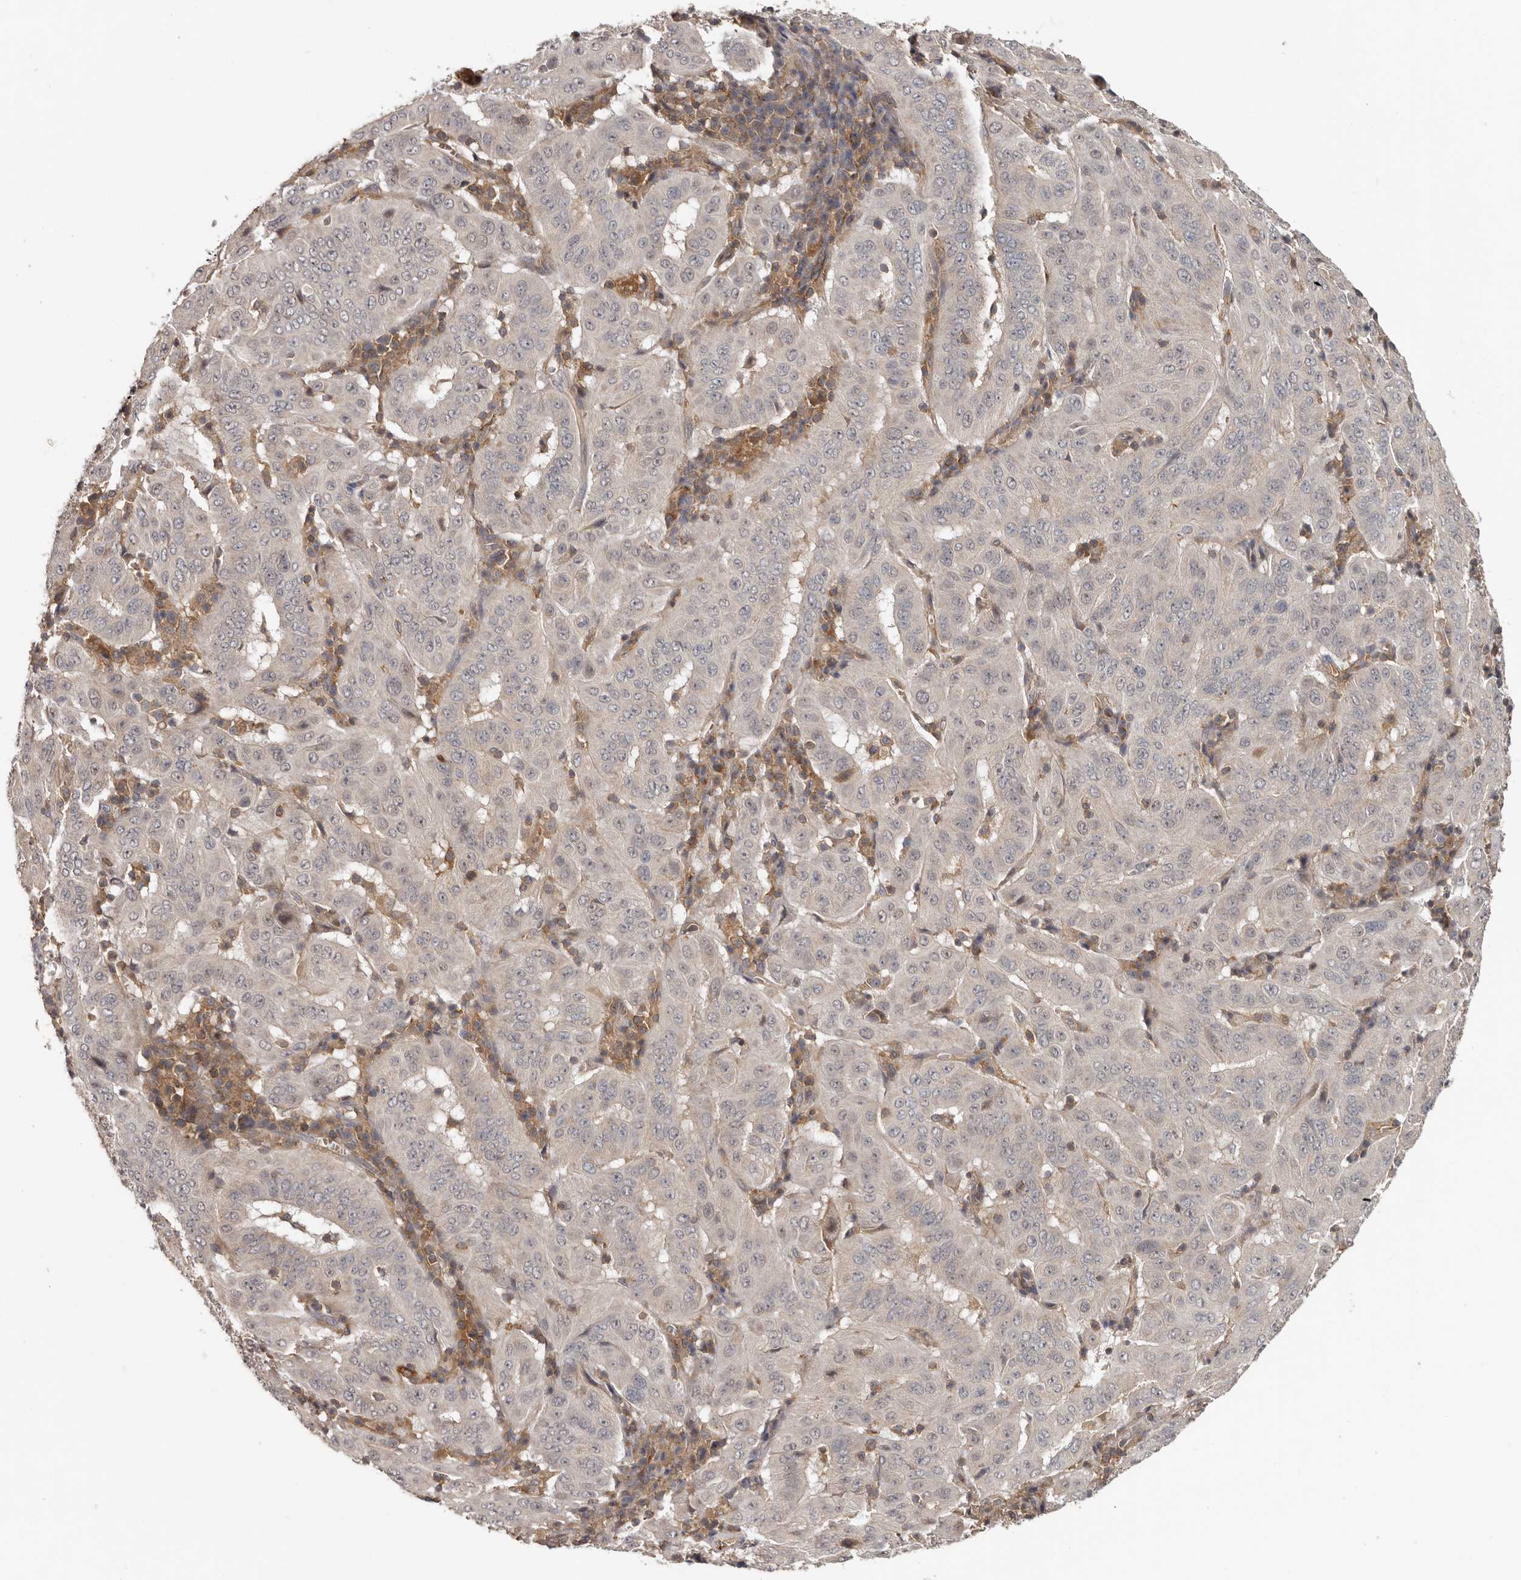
{"staining": {"intensity": "negative", "quantity": "none", "location": "none"}, "tissue": "pancreatic cancer", "cell_type": "Tumor cells", "image_type": "cancer", "snomed": [{"axis": "morphology", "description": "Adenocarcinoma, NOS"}, {"axis": "topography", "description": "Pancreas"}], "caption": "High magnification brightfield microscopy of pancreatic cancer (adenocarcinoma) stained with DAB (brown) and counterstained with hematoxylin (blue): tumor cells show no significant expression.", "gene": "ANKRD44", "patient": {"sex": "male", "age": 63}}